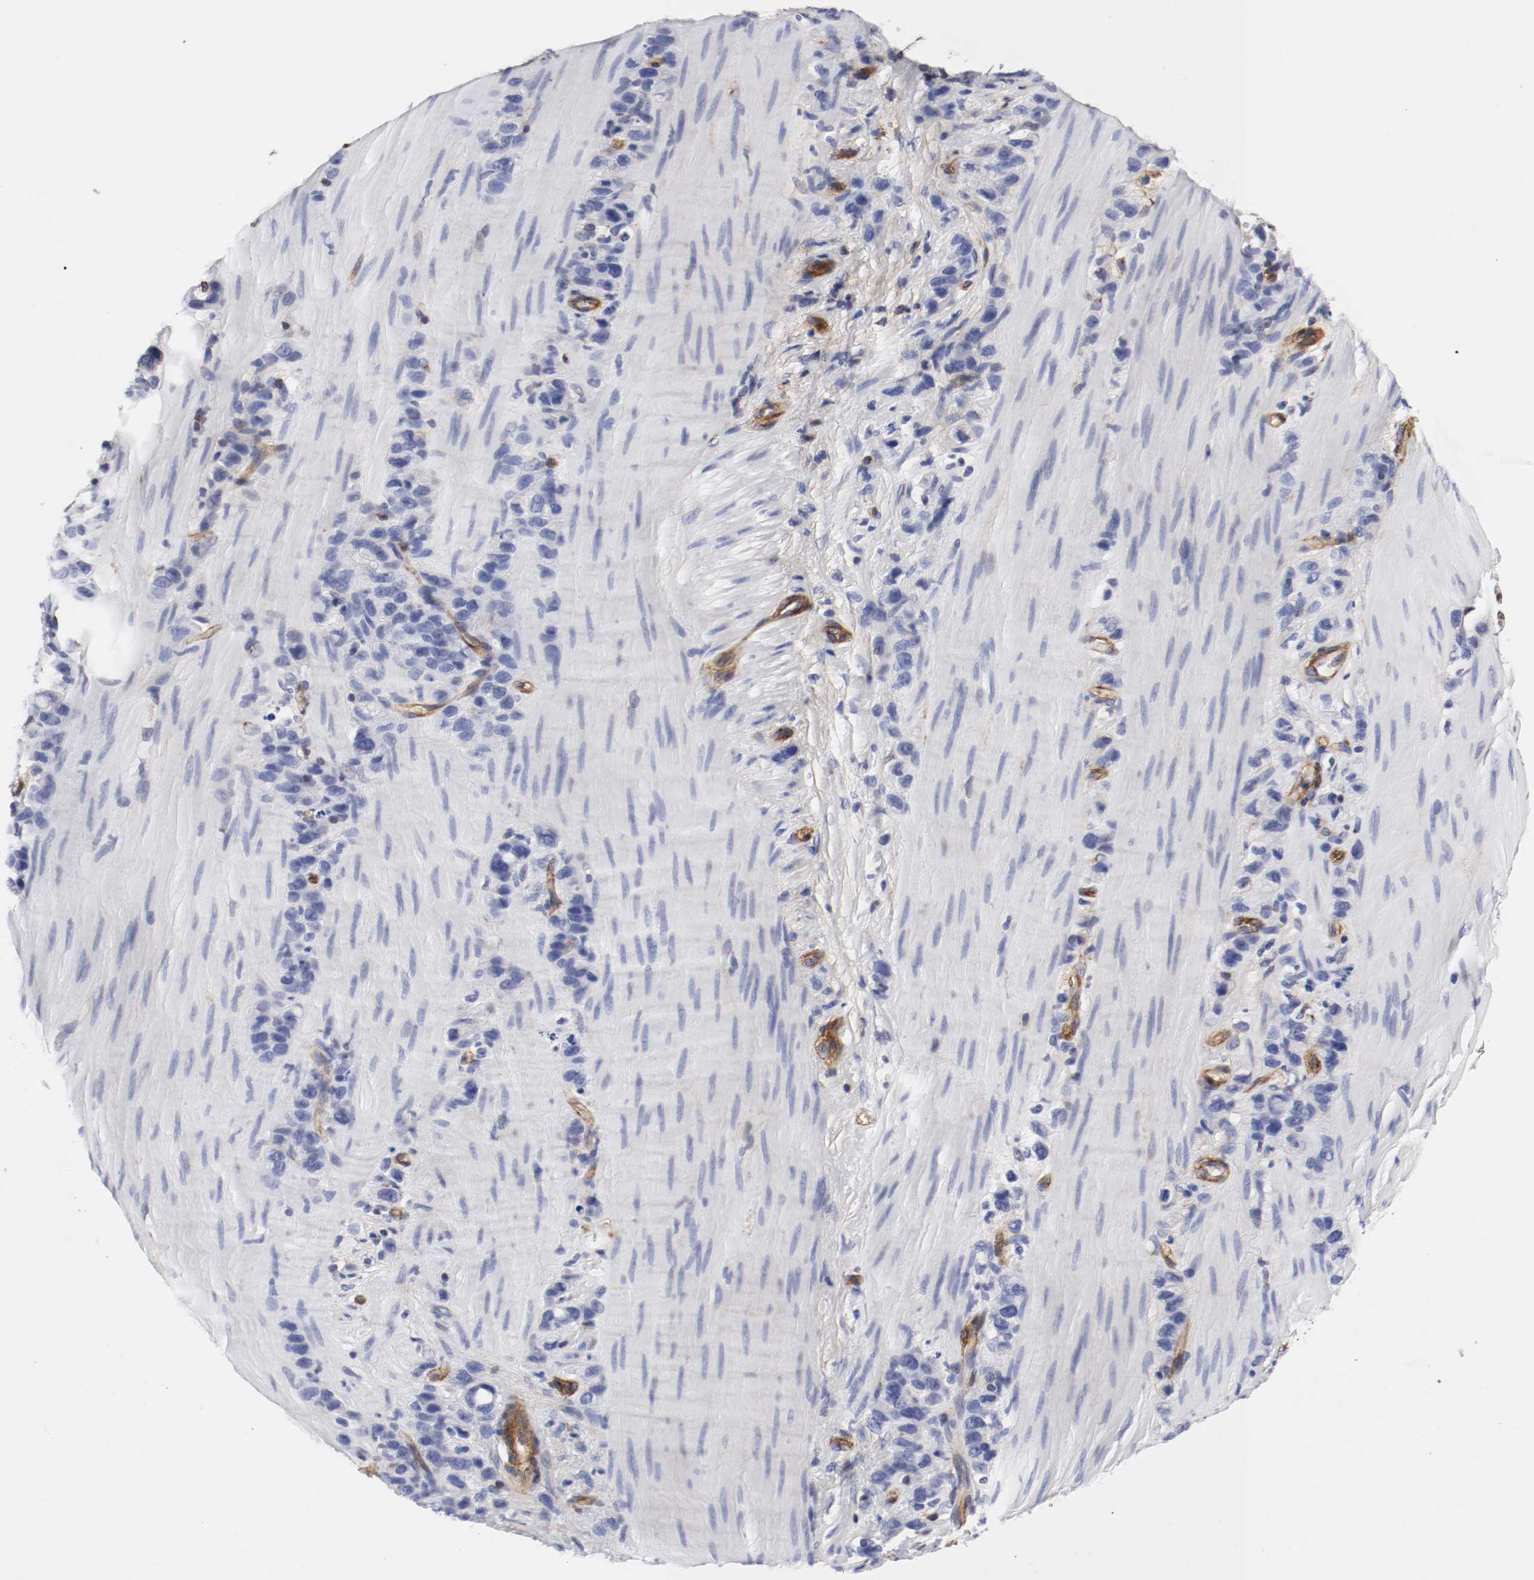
{"staining": {"intensity": "weak", "quantity": "<25%", "location": "cytoplasmic/membranous"}, "tissue": "stomach cancer", "cell_type": "Tumor cells", "image_type": "cancer", "snomed": [{"axis": "morphology", "description": "Normal tissue, NOS"}, {"axis": "morphology", "description": "Adenocarcinoma, NOS"}, {"axis": "morphology", "description": "Adenocarcinoma, High grade"}, {"axis": "topography", "description": "Stomach, upper"}, {"axis": "topography", "description": "Stomach"}], "caption": "Immunohistochemistry histopathology image of stomach adenocarcinoma stained for a protein (brown), which exhibits no staining in tumor cells.", "gene": "IFITM1", "patient": {"sex": "female", "age": 65}}